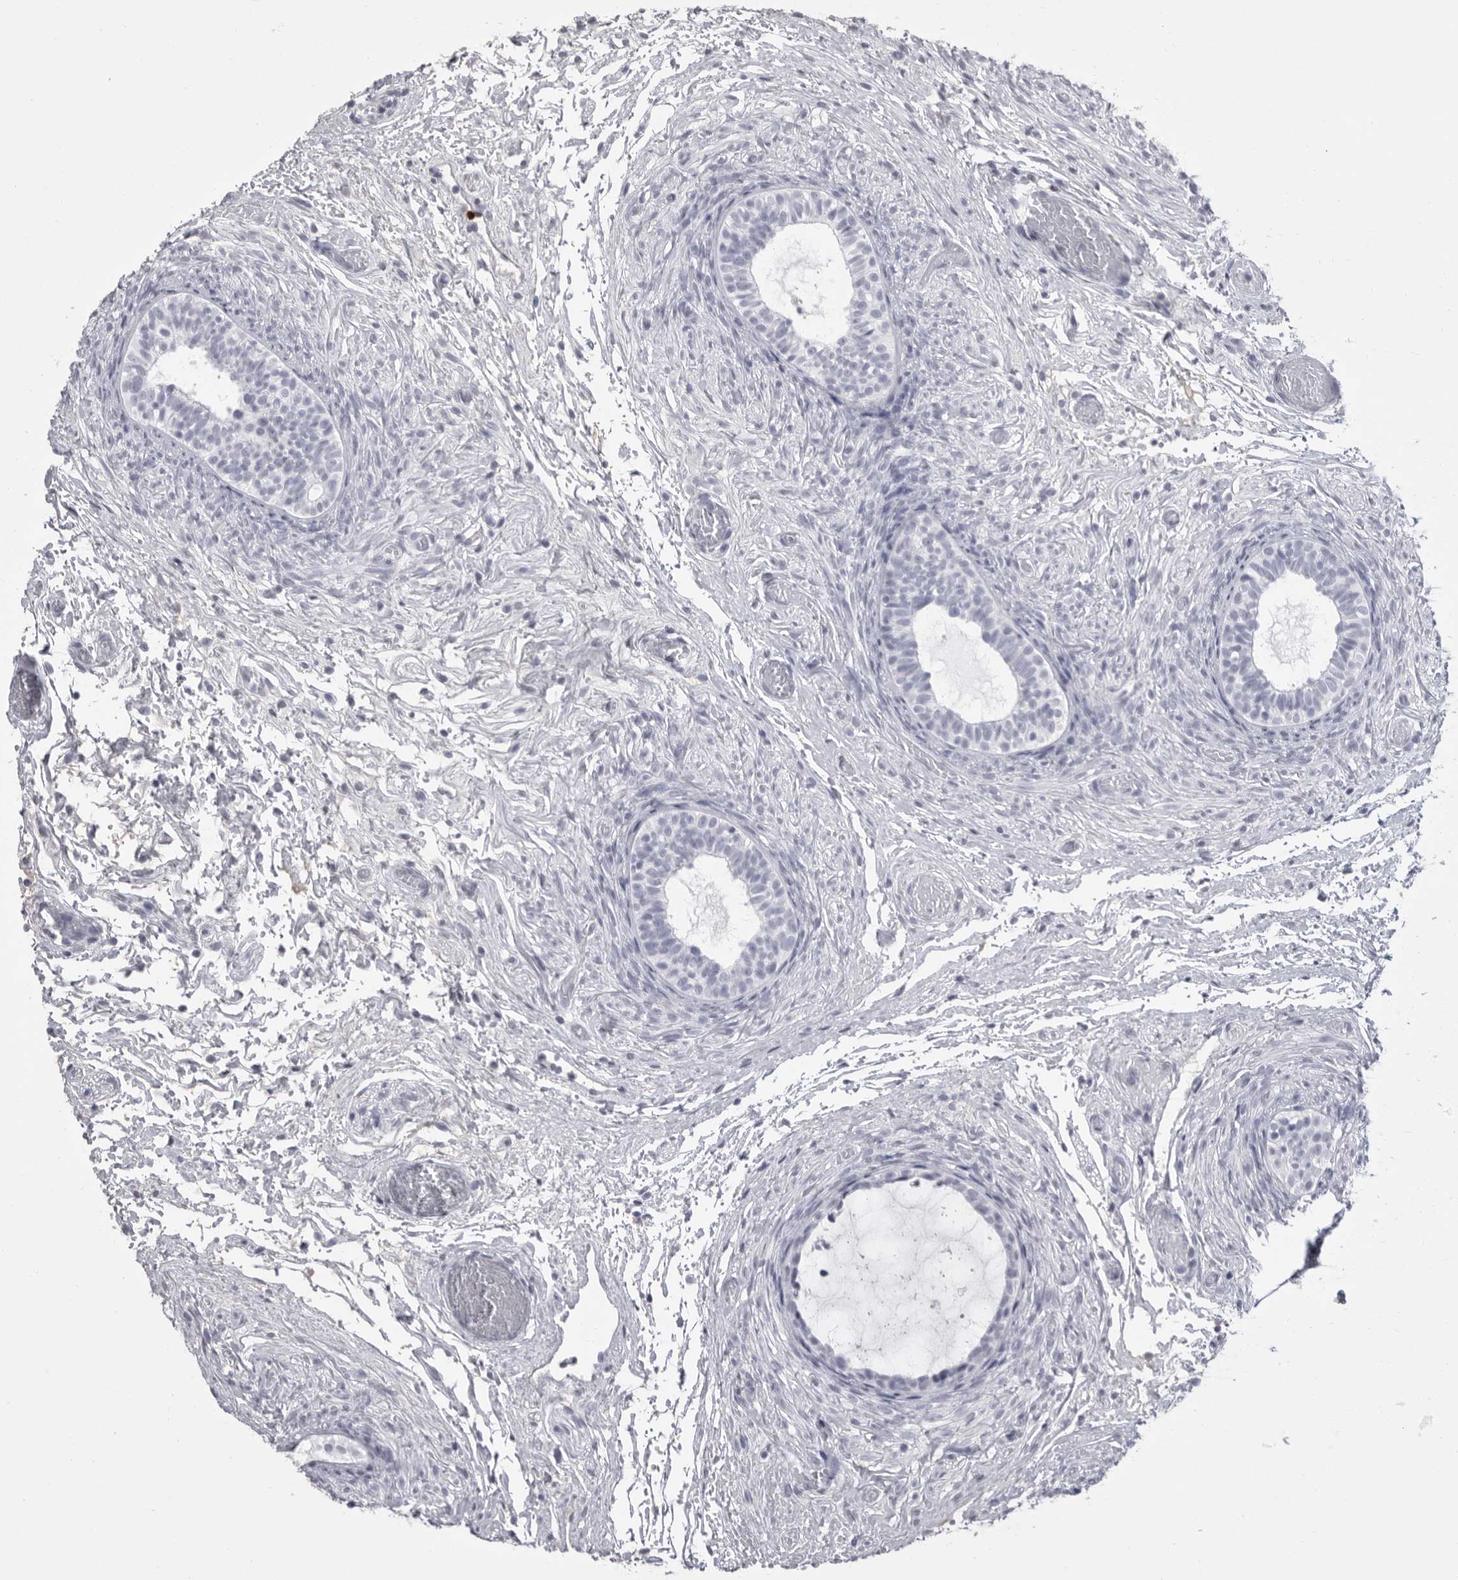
{"staining": {"intensity": "negative", "quantity": "none", "location": "none"}, "tissue": "epididymis", "cell_type": "Glandular cells", "image_type": "normal", "snomed": [{"axis": "morphology", "description": "Normal tissue, NOS"}, {"axis": "topography", "description": "Epididymis"}], "caption": "Immunohistochemistry micrograph of normal epididymis: epididymis stained with DAB shows no significant protein staining in glandular cells.", "gene": "GNLY", "patient": {"sex": "male", "age": 5}}